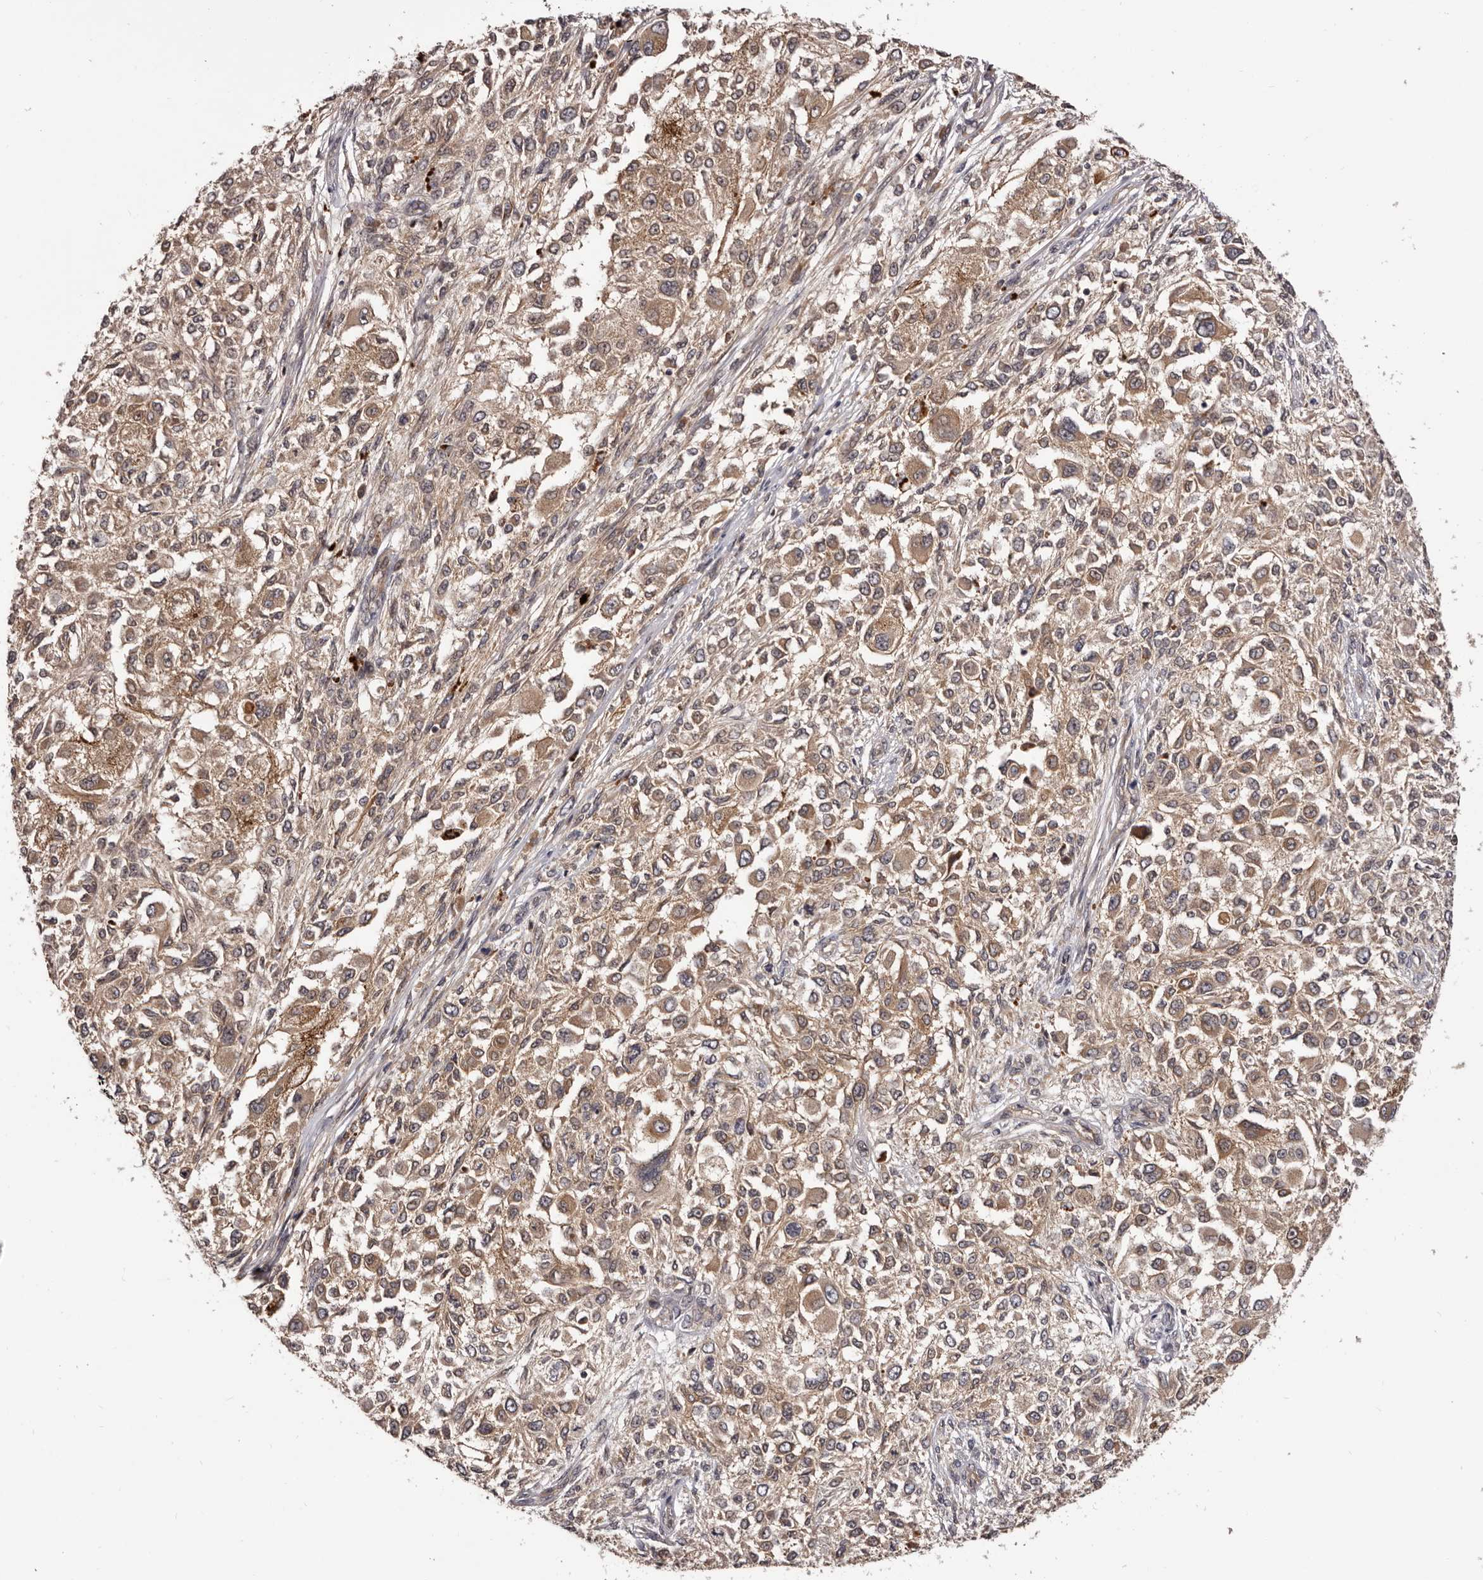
{"staining": {"intensity": "weak", "quantity": ">75%", "location": "cytoplasmic/membranous"}, "tissue": "melanoma", "cell_type": "Tumor cells", "image_type": "cancer", "snomed": [{"axis": "morphology", "description": "Necrosis, NOS"}, {"axis": "morphology", "description": "Malignant melanoma, NOS"}, {"axis": "topography", "description": "Skin"}], "caption": "High-magnification brightfield microscopy of malignant melanoma stained with DAB (brown) and counterstained with hematoxylin (blue). tumor cells exhibit weak cytoplasmic/membranous staining is present in about>75% of cells. (brown staining indicates protein expression, while blue staining denotes nuclei).", "gene": "MDP1", "patient": {"sex": "female", "age": 87}}